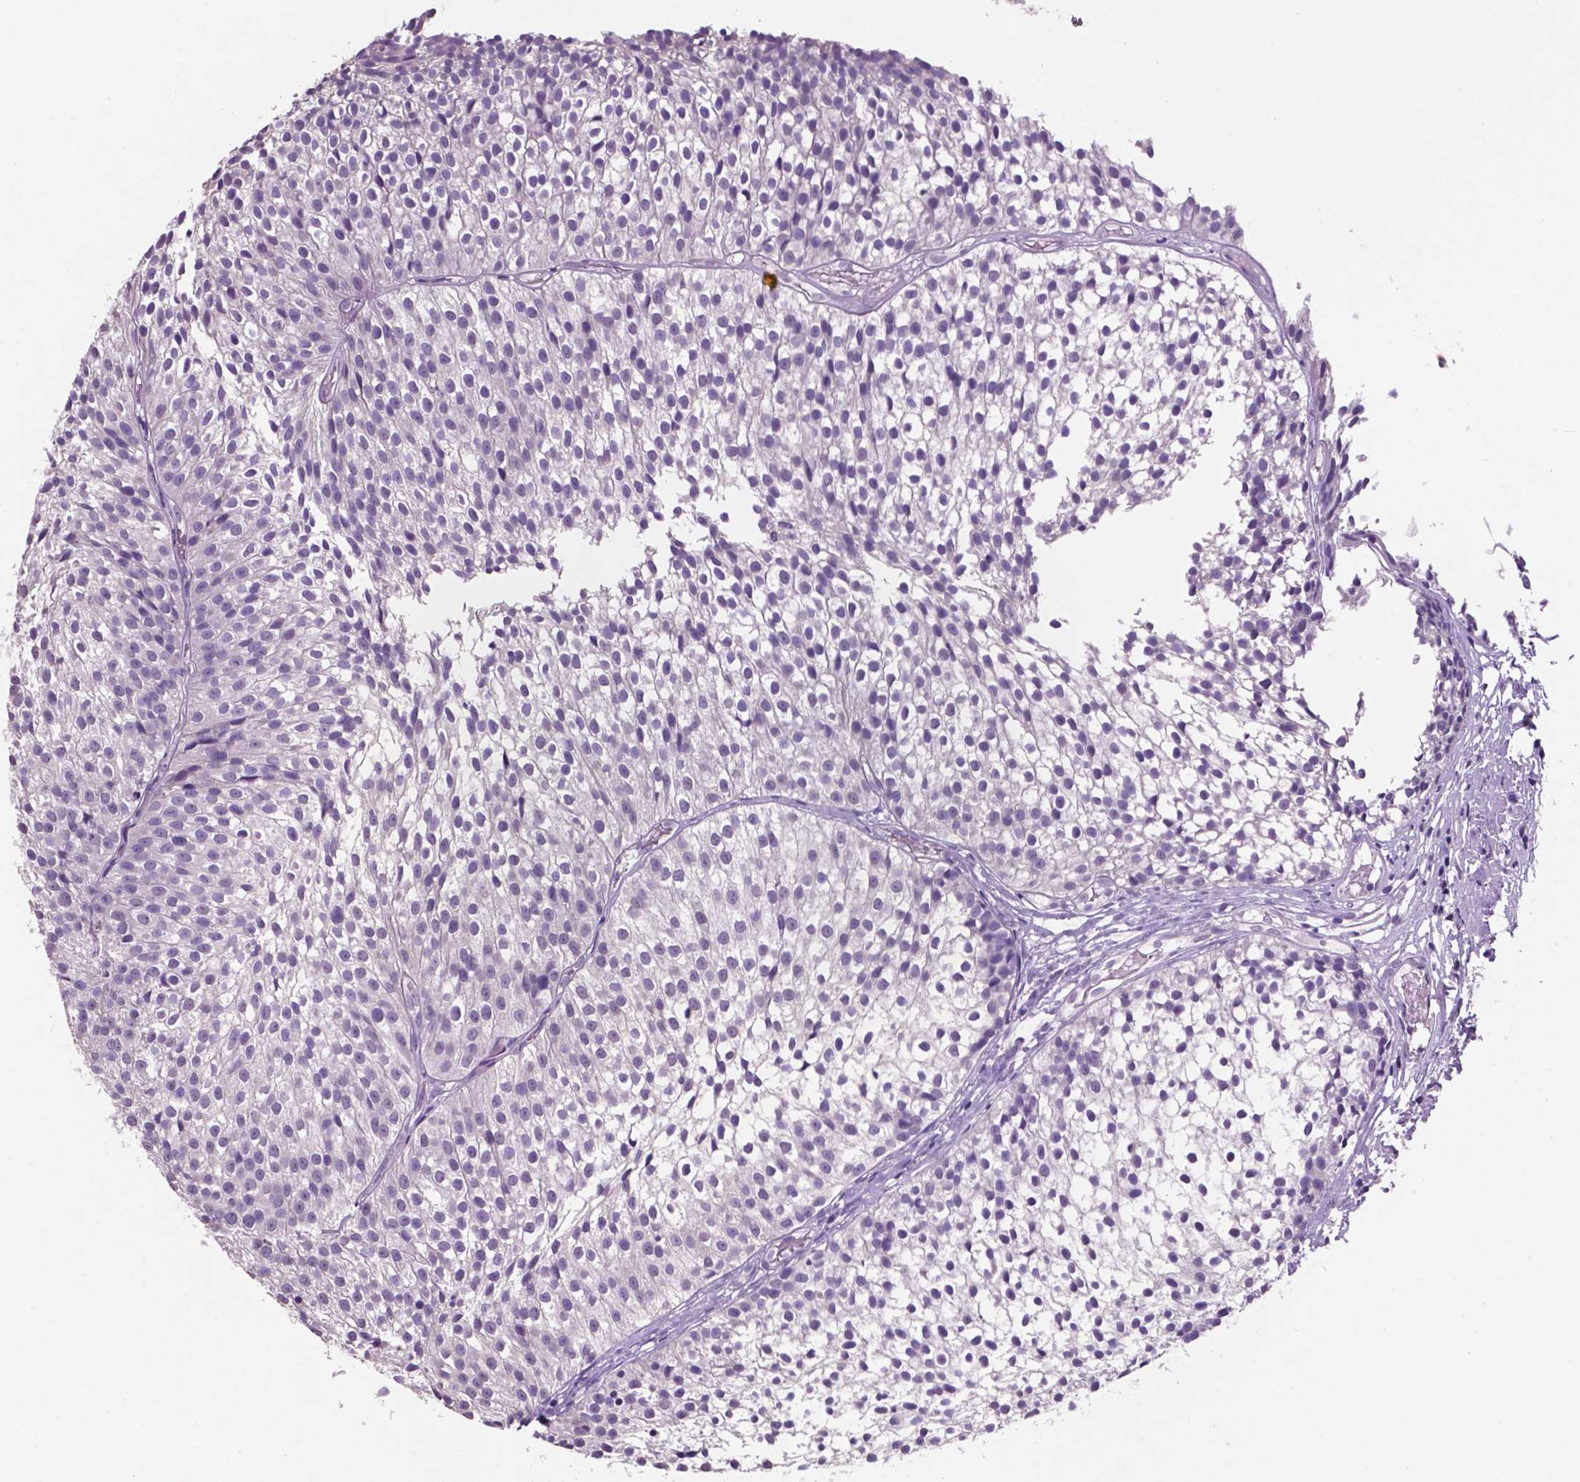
{"staining": {"intensity": "negative", "quantity": "none", "location": "none"}, "tissue": "urothelial cancer", "cell_type": "Tumor cells", "image_type": "cancer", "snomed": [{"axis": "morphology", "description": "Urothelial carcinoma, Low grade"}, {"axis": "topography", "description": "Urinary bladder"}], "caption": "A high-resolution micrograph shows IHC staining of urothelial cancer, which displays no significant expression in tumor cells. The staining is performed using DAB brown chromogen with nuclei counter-stained in using hematoxylin.", "gene": "PLSCR1", "patient": {"sex": "male", "age": 63}}